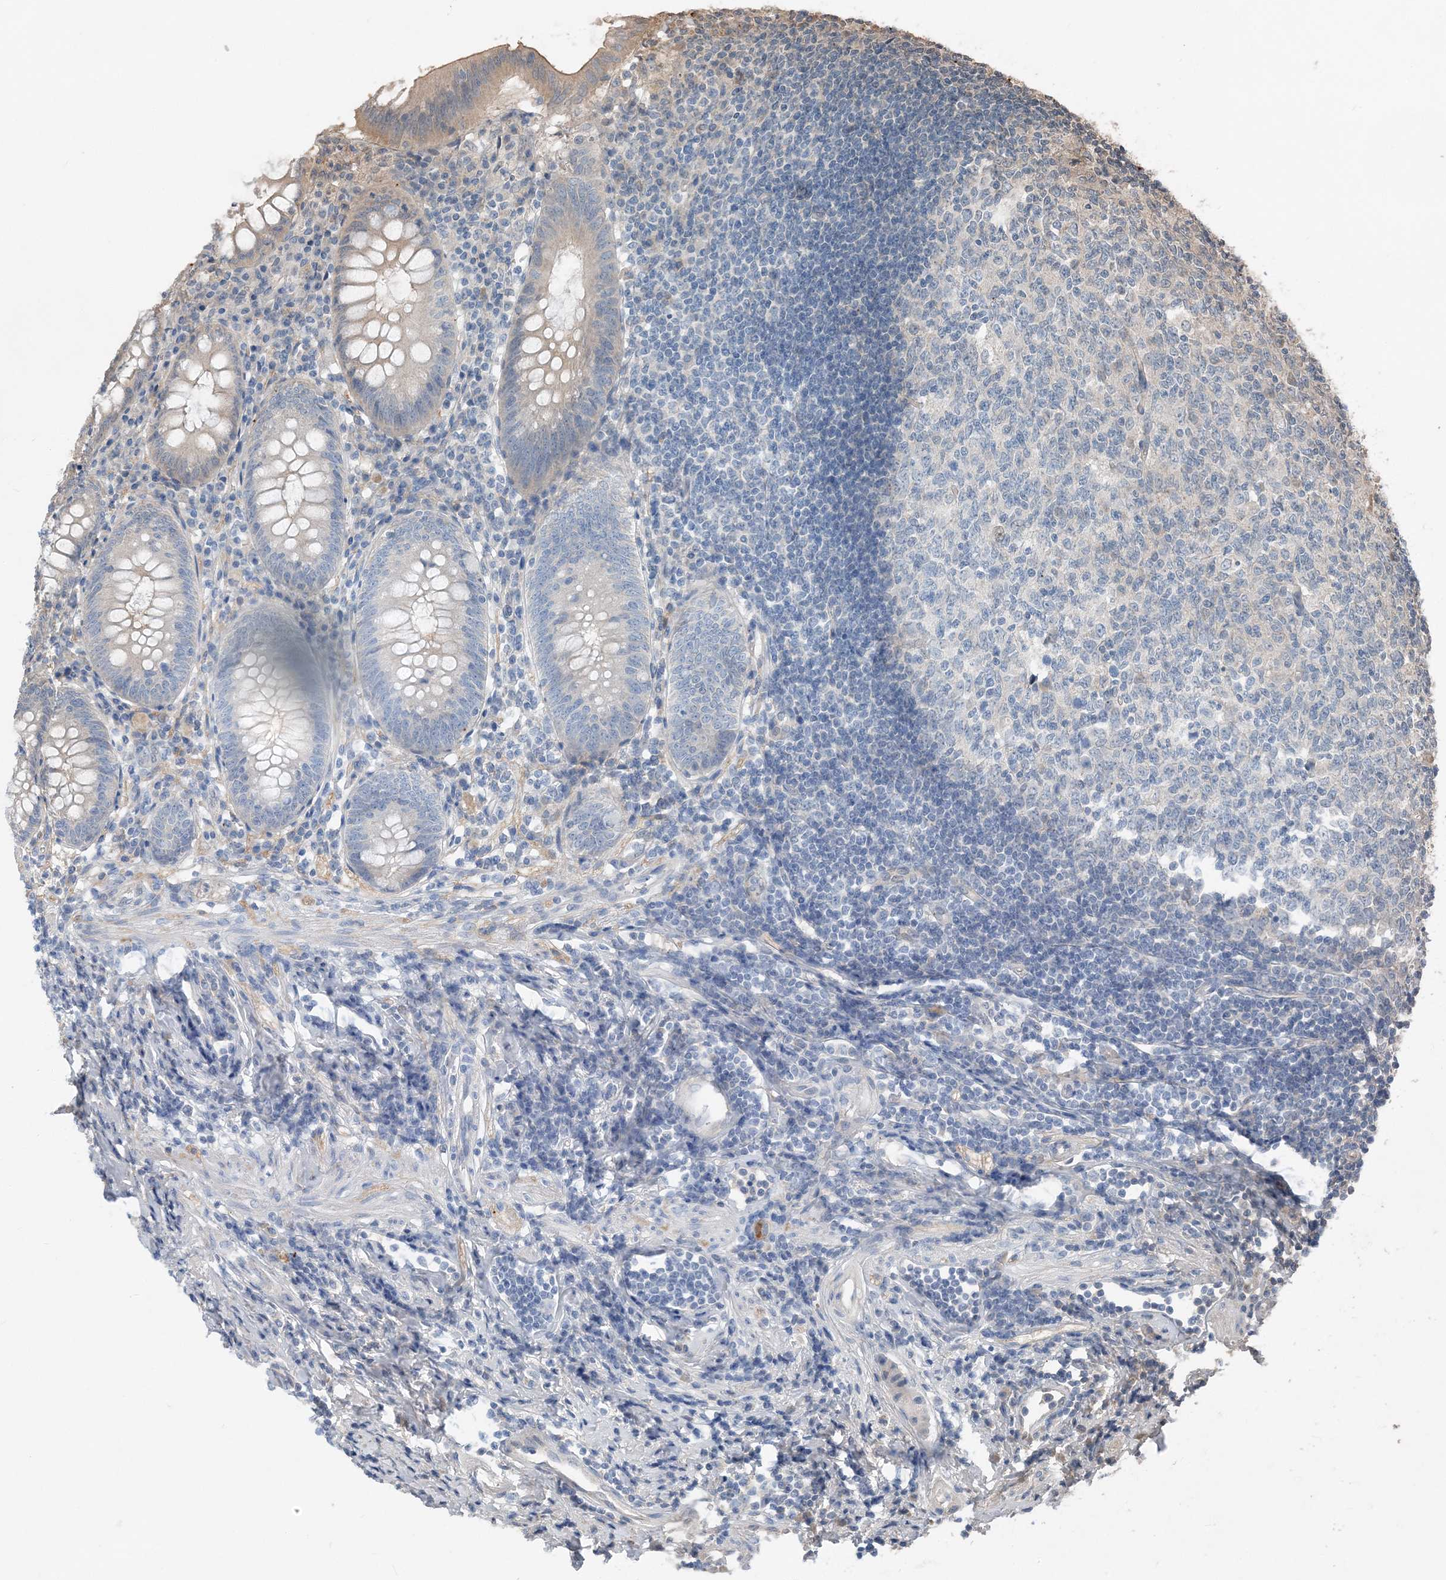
{"staining": {"intensity": "weak", "quantity": "<25%", "location": "cytoplasmic/membranous"}, "tissue": "appendix", "cell_type": "Glandular cells", "image_type": "normal", "snomed": [{"axis": "morphology", "description": "Normal tissue, NOS"}, {"axis": "topography", "description": "Appendix"}], "caption": "An immunohistochemistry (IHC) photomicrograph of unremarkable appendix is shown. There is no staining in glandular cells of appendix.", "gene": "NCOA7", "patient": {"sex": "female", "age": 54}}